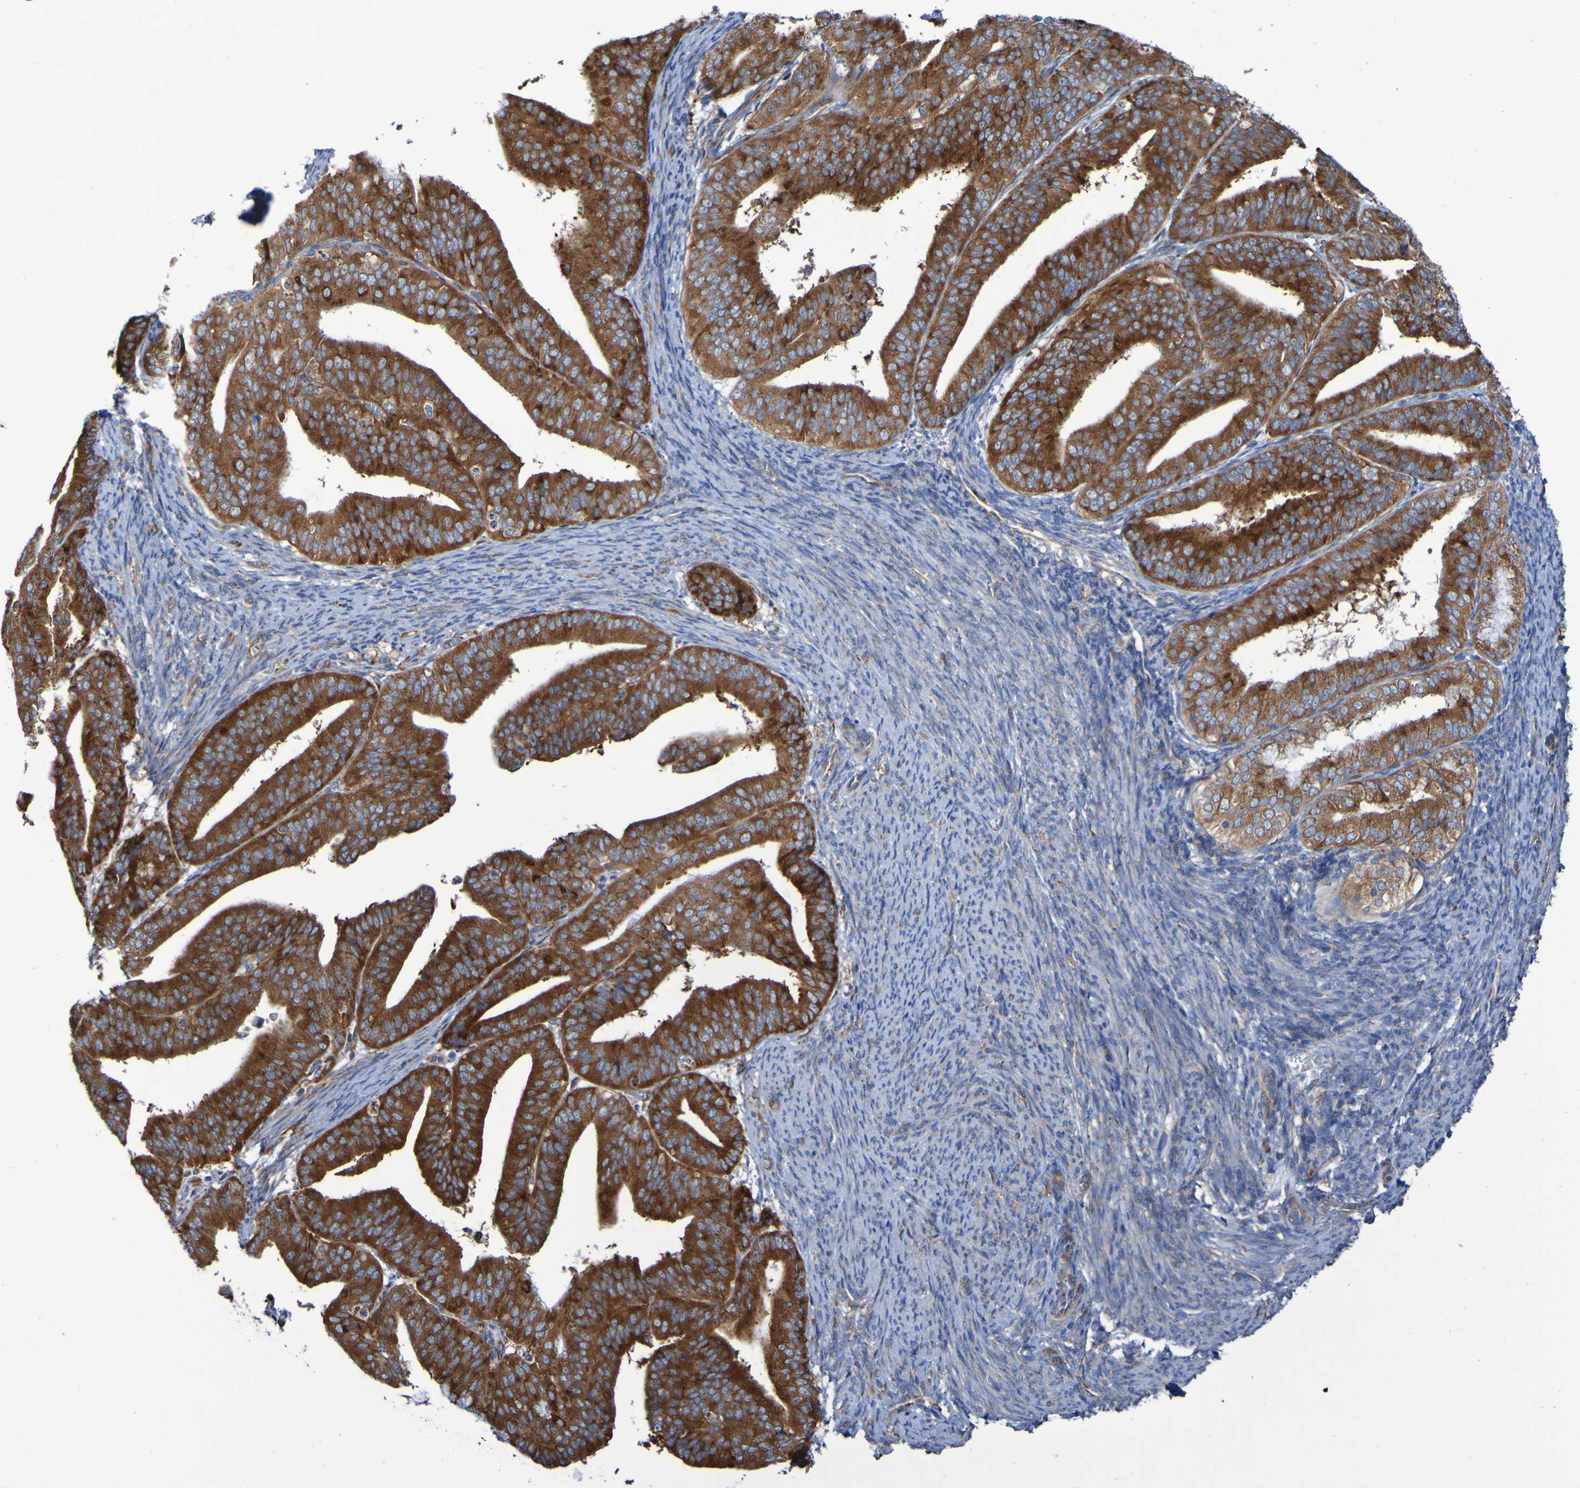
{"staining": {"intensity": "strong", "quantity": ">75%", "location": "cytoplasmic/membranous"}, "tissue": "endometrial cancer", "cell_type": "Tumor cells", "image_type": "cancer", "snomed": [{"axis": "morphology", "description": "Adenocarcinoma, NOS"}, {"axis": "topography", "description": "Endometrium"}], "caption": "Immunohistochemistry (IHC) (DAB) staining of endometrial cancer shows strong cytoplasmic/membranous protein positivity in approximately >75% of tumor cells.", "gene": "FKBP3", "patient": {"sex": "female", "age": 63}}